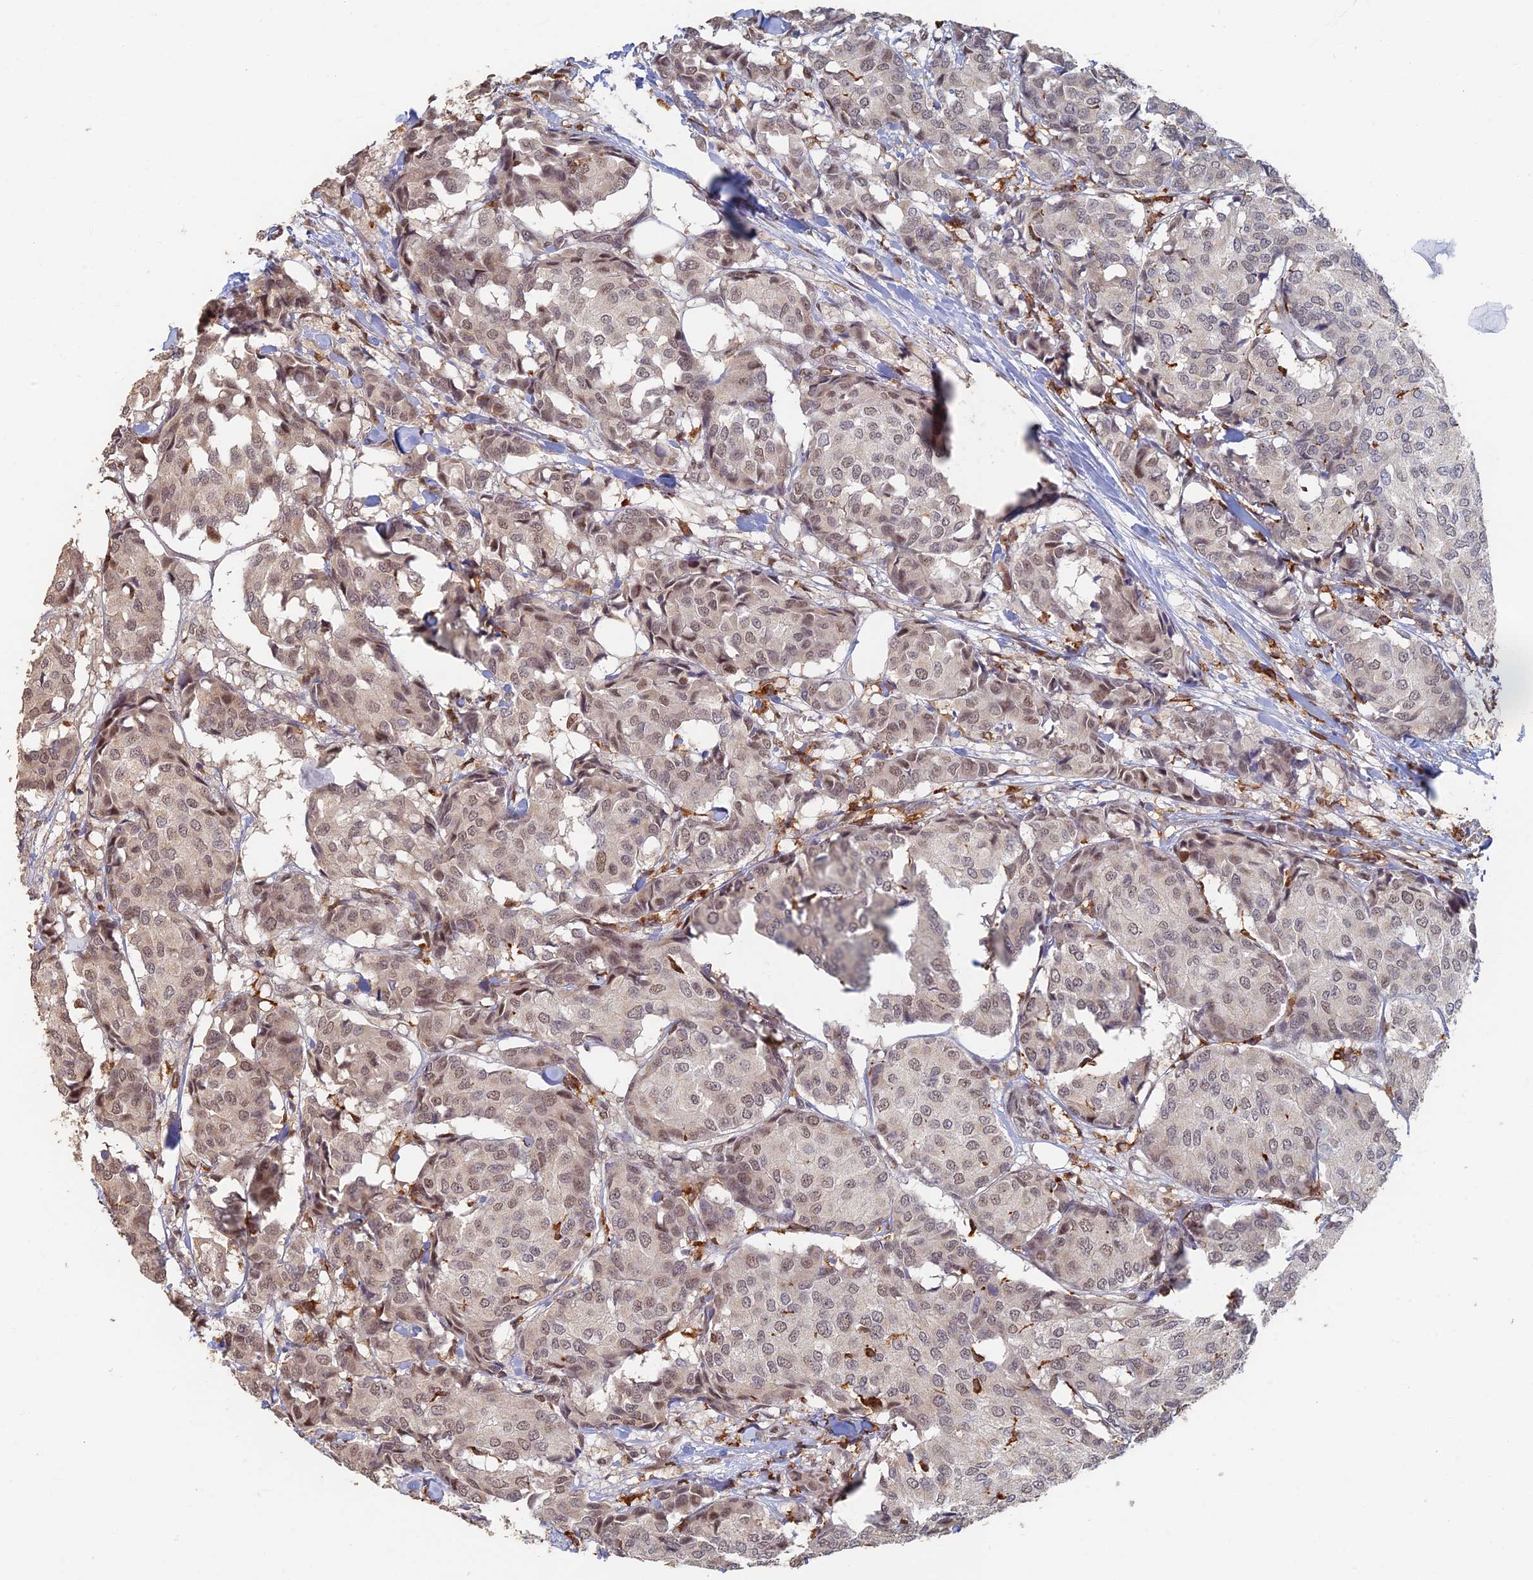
{"staining": {"intensity": "weak", "quantity": "25%-75%", "location": "nuclear"}, "tissue": "breast cancer", "cell_type": "Tumor cells", "image_type": "cancer", "snomed": [{"axis": "morphology", "description": "Duct carcinoma"}, {"axis": "topography", "description": "Breast"}], "caption": "Weak nuclear protein positivity is identified in approximately 25%-75% of tumor cells in breast cancer (infiltrating ductal carcinoma). (DAB (3,3'-diaminobenzidine) IHC with brightfield microscopy, high magnification).", "gene": "GPATCH1", "patient": {"sex": "female", "age": 75}}